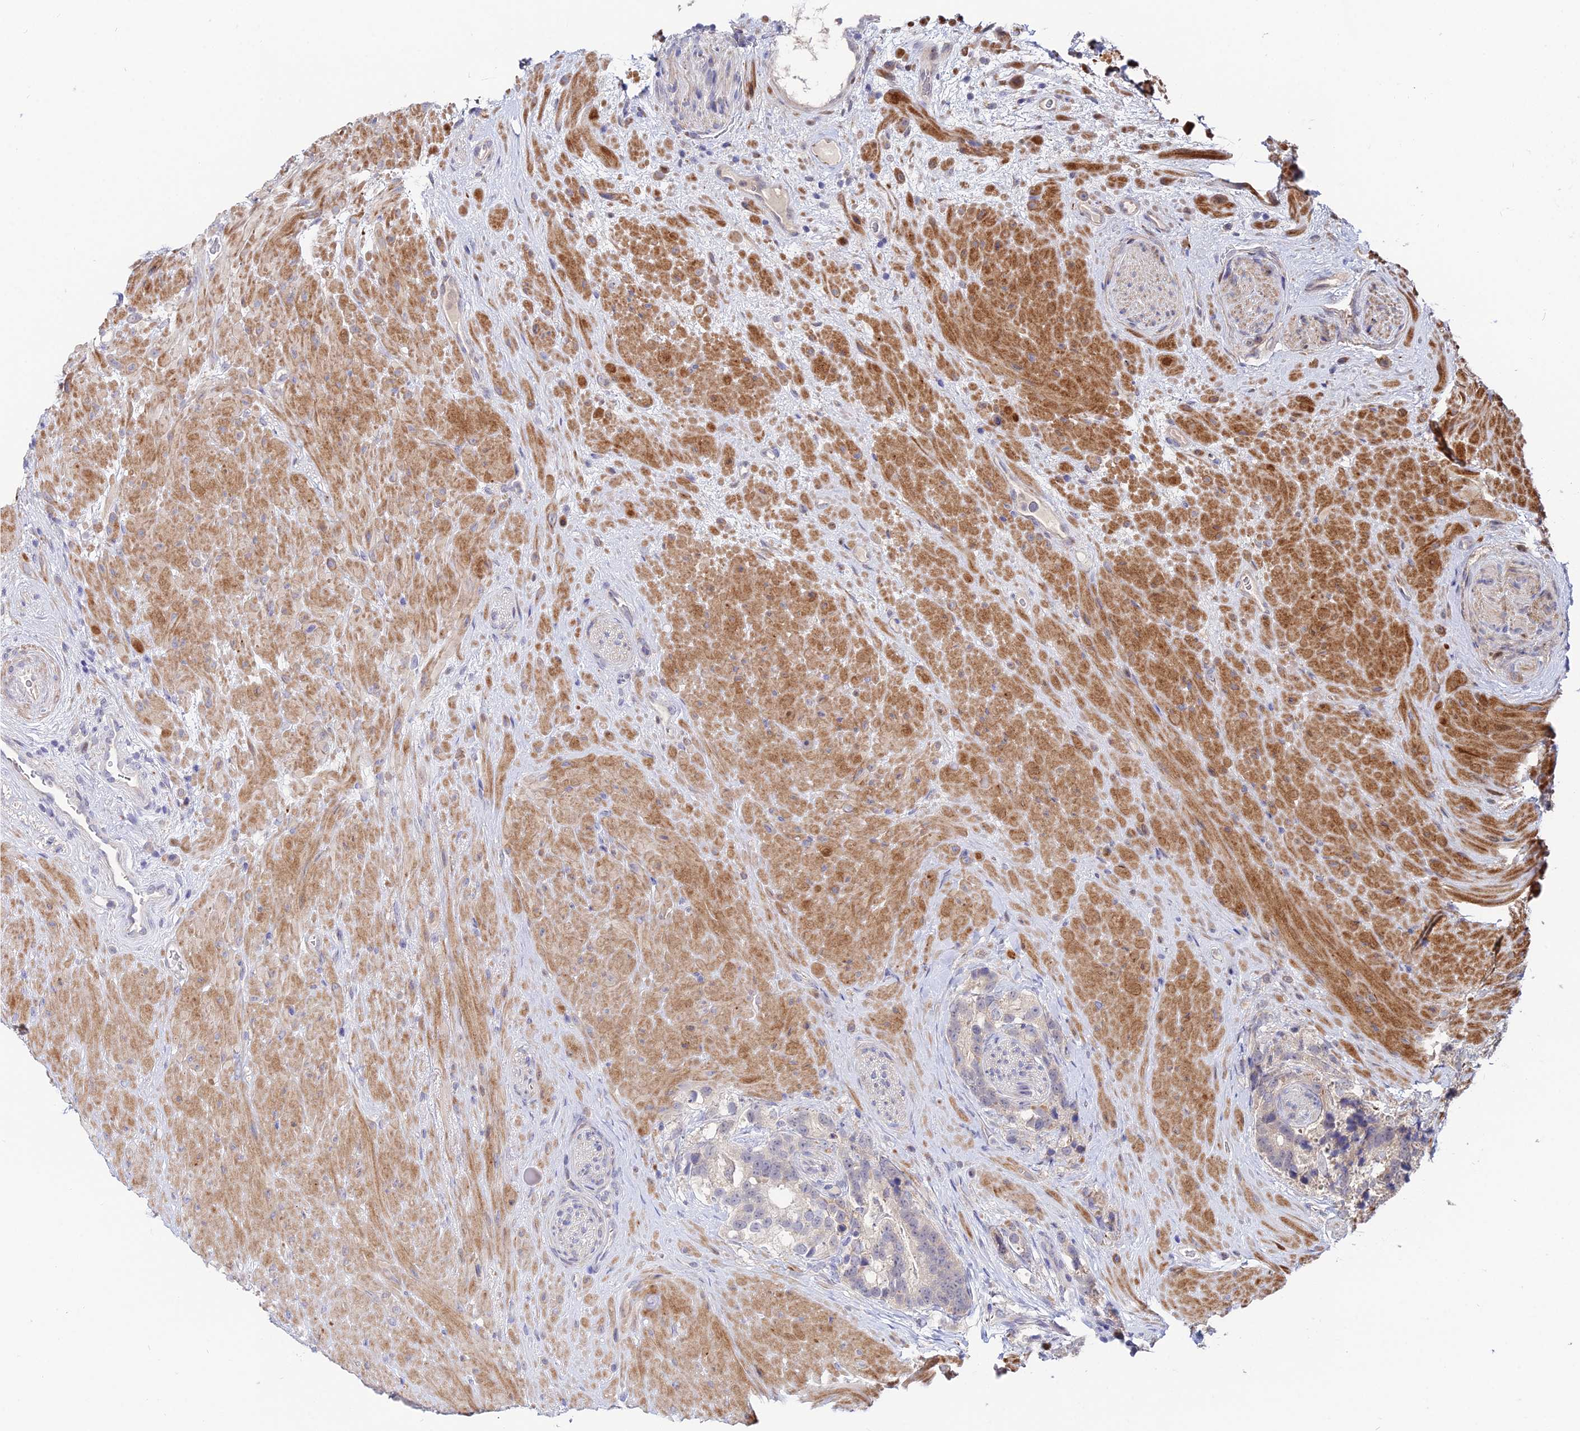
{"staining": {"intensity": "negative", "quantity": "none", "location": "none"}, "tissue": "prostate cancer", "cell_type": "Tumor cells", "image_type": "cancer", "snomed": [{"axis": "morphology", "description": "Adenocarcinoma, High grade"}, {"axis": "topography", "description": "Prostate"}], "caption": "Immunohistochemical staining of high-grade adenocarcinoma (prostate) displays no significant staining in tumor cells.", "gene": "ACTR5", "patient": {"sex": "male", "age": 74}}